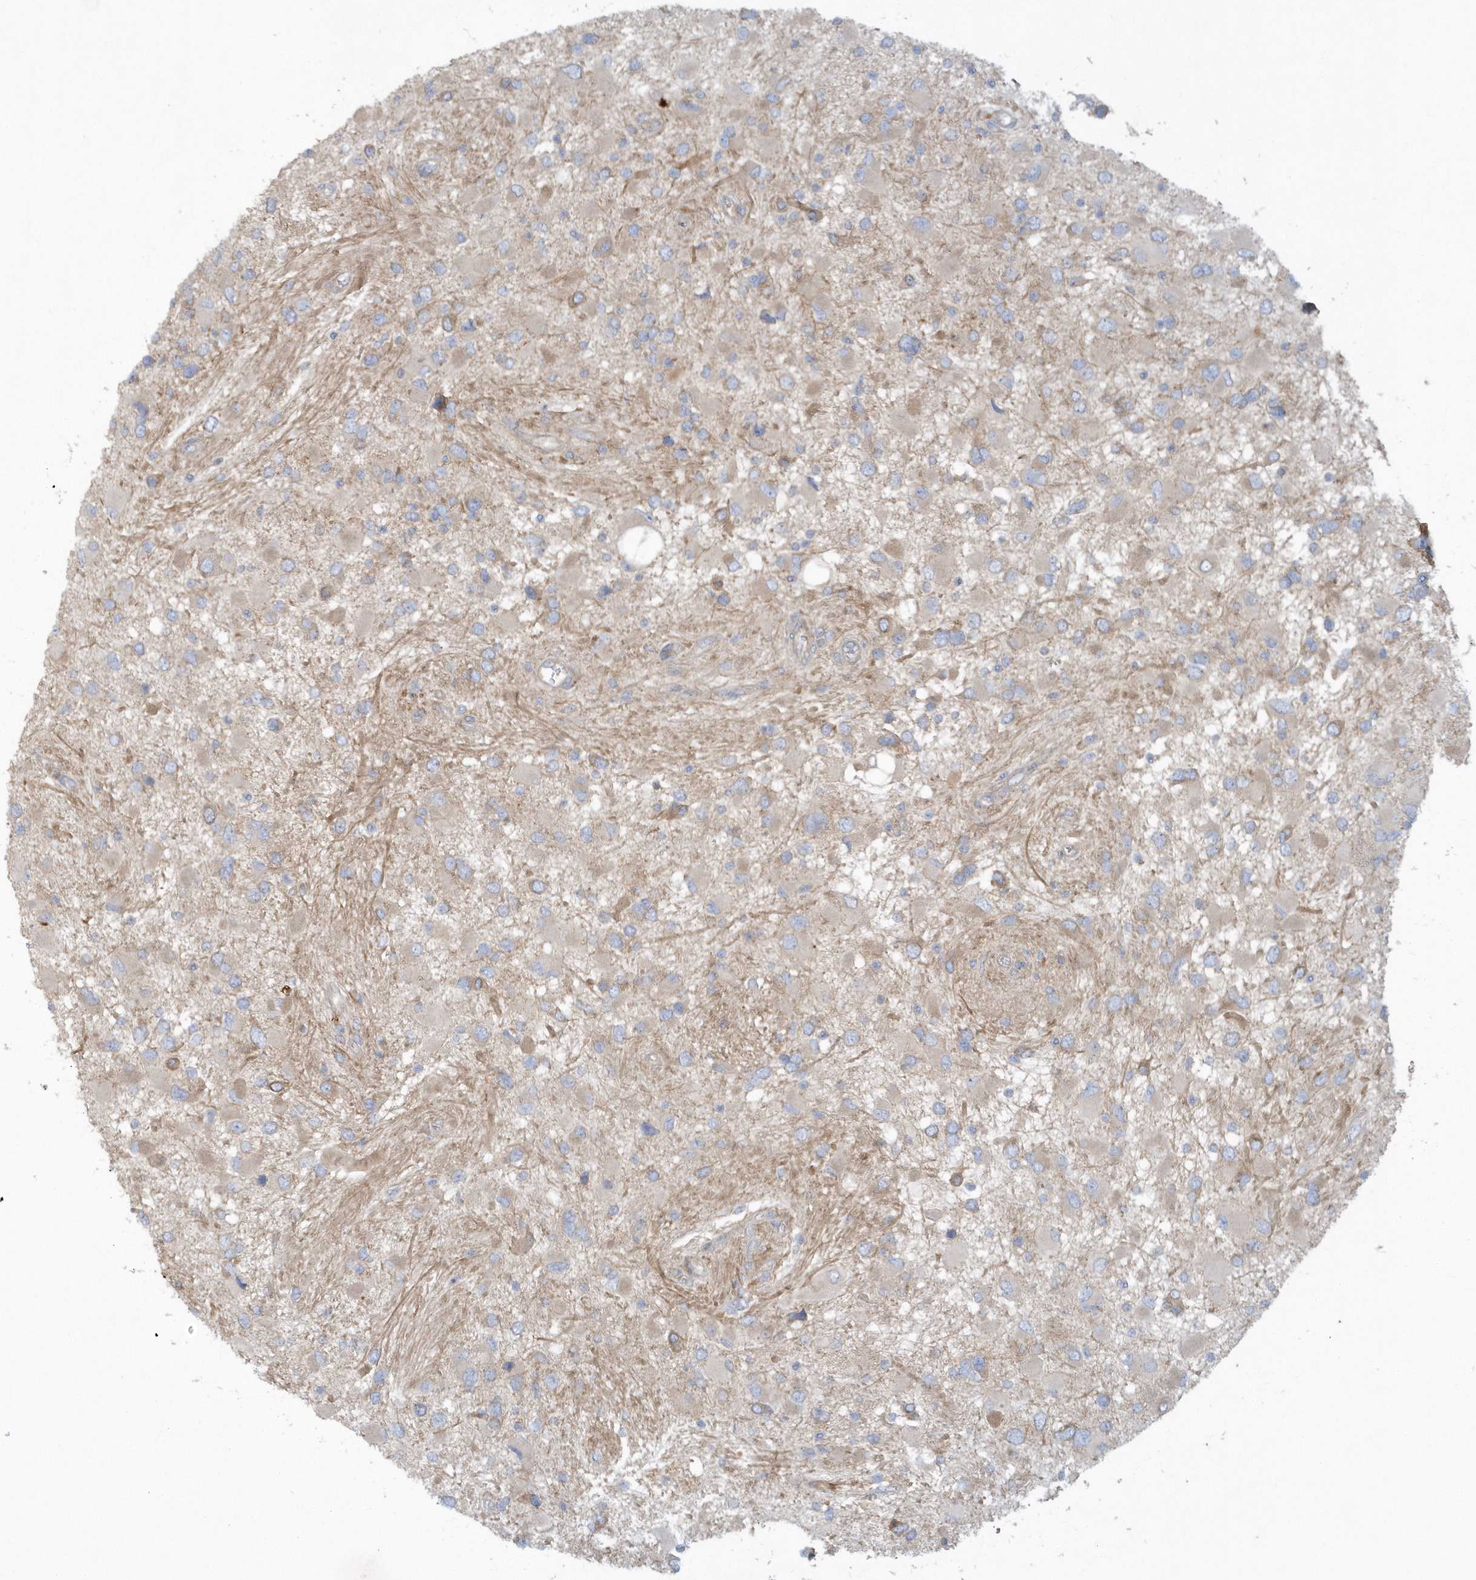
{"staining": {"intensity": "weak", "quantity": "25%-75%", "location": "cytoplasmic/membranous"}, "tissue": "glioma", "cell_type": "Tumor cells", "image_type": "cancer", "snomed": [{"axis": "morphology", "description": "Glioma, malignant, High grade"}, {"axis": "topography", "description": "Brain"}], "caption": "Approximately 25%-75% of tumor cells in high-grade glioma (malignant) exhibit weak cytoplasmic/membranous protein staining as visualized by brown immunohistochemical staining.", "gene": "CNOT10", "patient": {"sex": "male", "age": 53}}